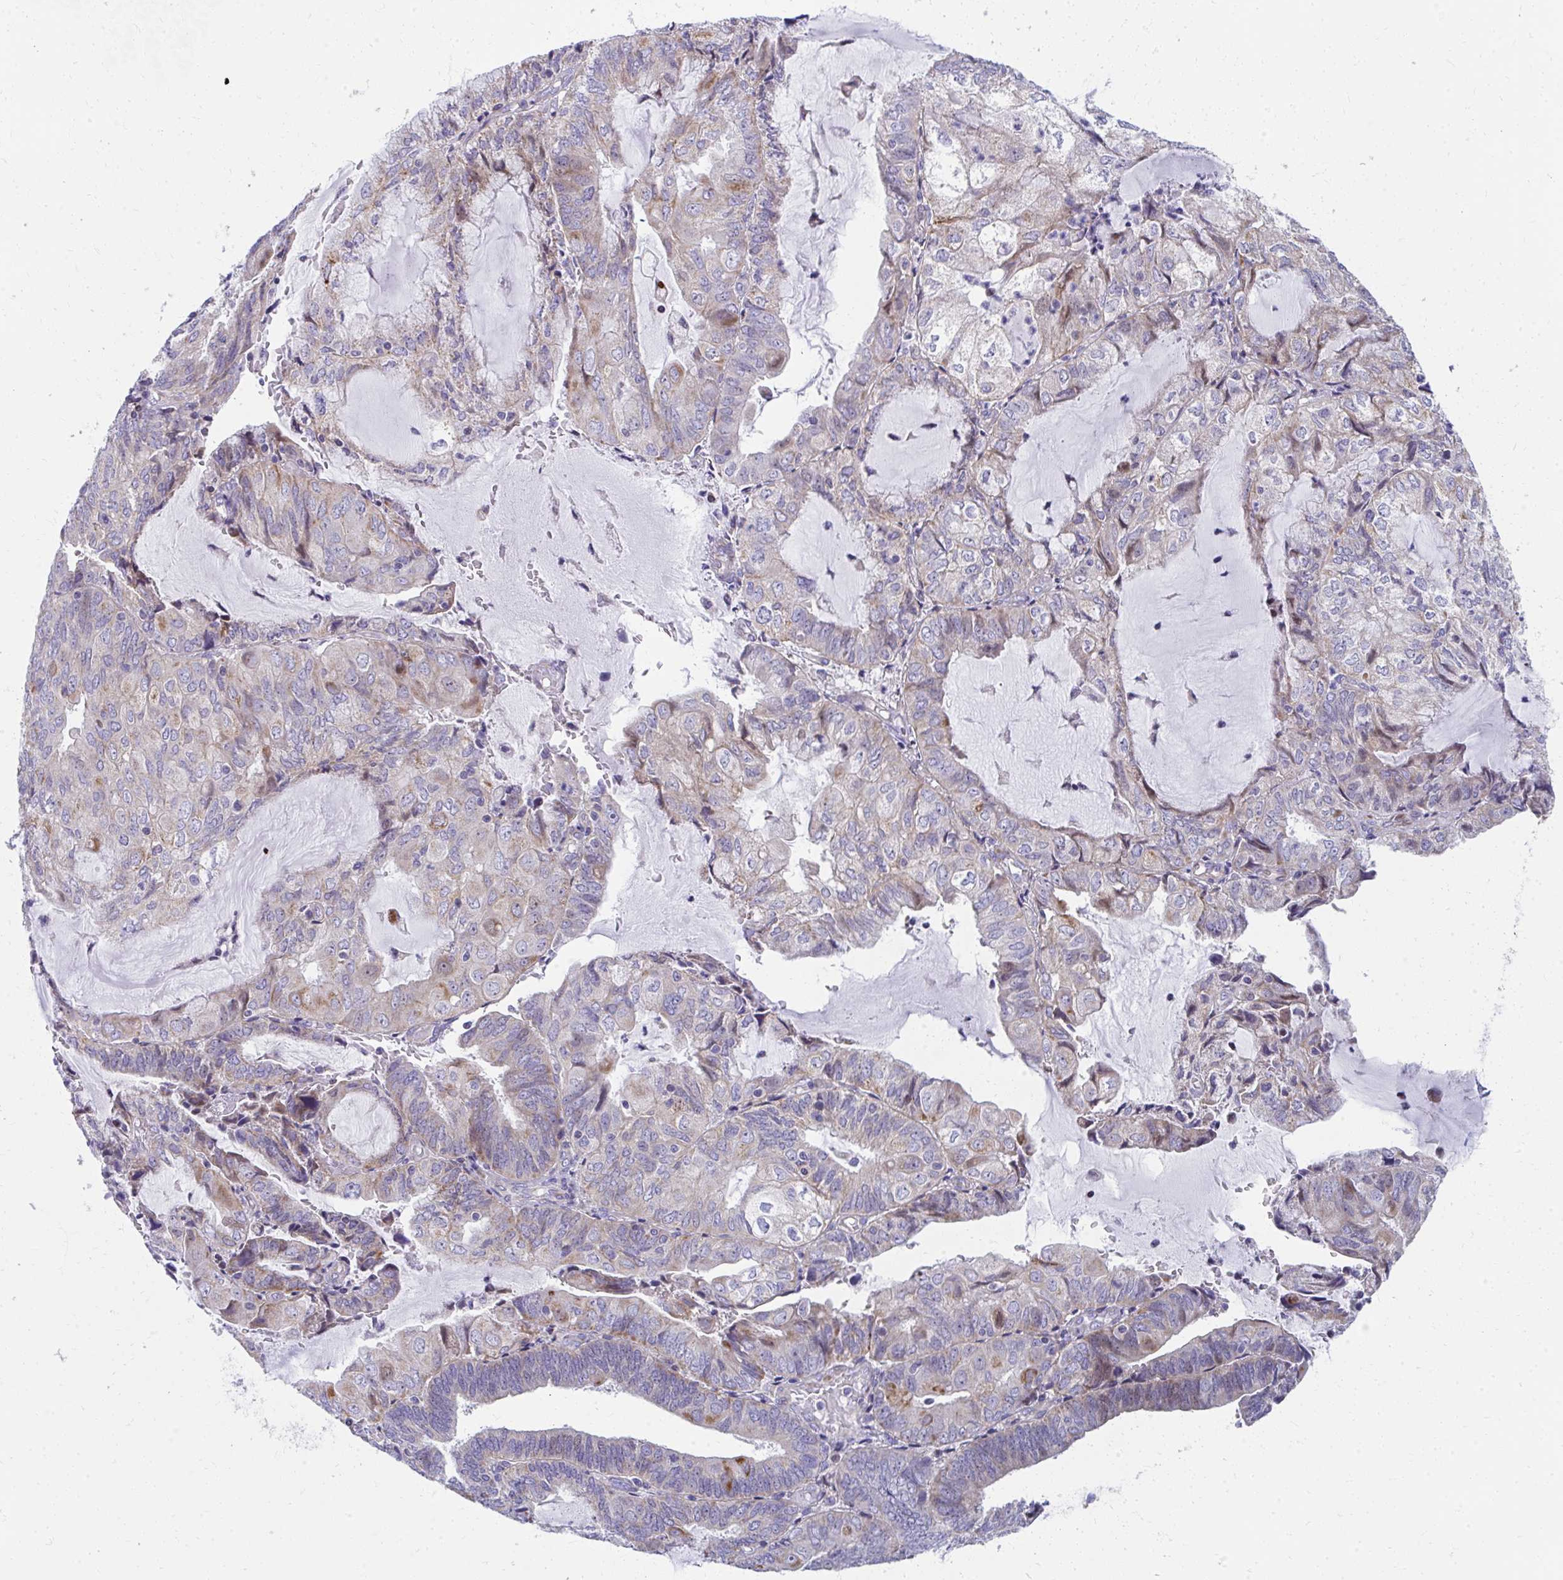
{"staining": {"intensity": "weak", "quantity": "25%-75%", "location": "cytoplasmic/membranous"}, "tissue": "endometrial cancer", "cell_type": "Tumor cells", "image_type": "cancer", "snomed": [{"axis": "morphology", "description": "Adenocarcinoma, NOS"}, {"axis": "topography", "description": "Endometrium"}], "caption": "Endometrial cancer (adenocarcinoma) stained with a protein marker exhibits weak staining in tumor cells.", "gene": "IL37", "patient": {"sex": "female", "age": 81}}